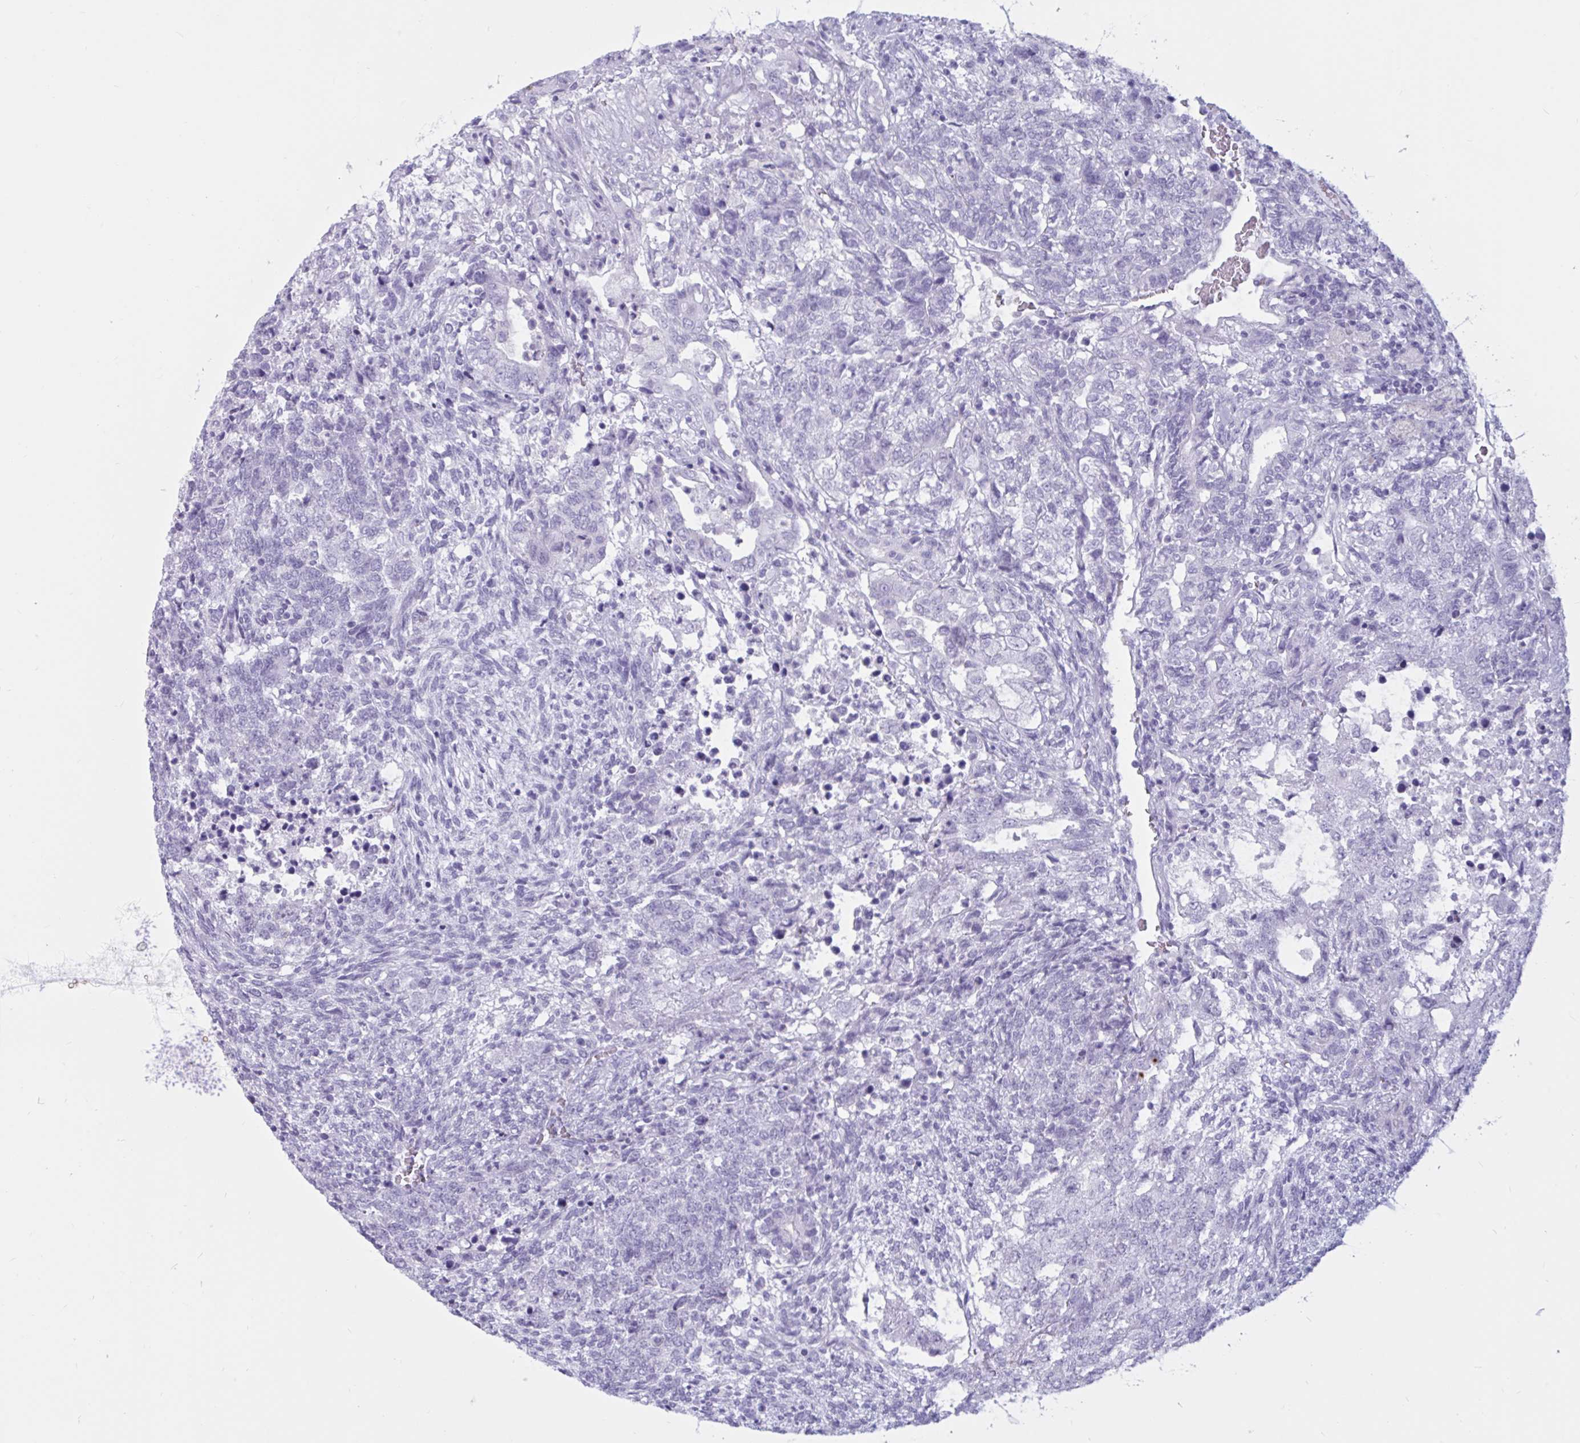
{"staining": {"intensity": "negative", "quantity": "none", "location": "none"}, "tissue": "testis cancer", "cell_type": "Tumor cells", "image_type": "cancer", "snomed": [{"axis": "morphology", "description": "Carcinoma, Embryonal, NOS"}, {"axis": "topography", "description": "Testis"}], "caption": "Image shows no significant protein expression in tumor cells of testis cancer.", "gene": "BBS10", "patient": {"sex": "male", "age": 23}}